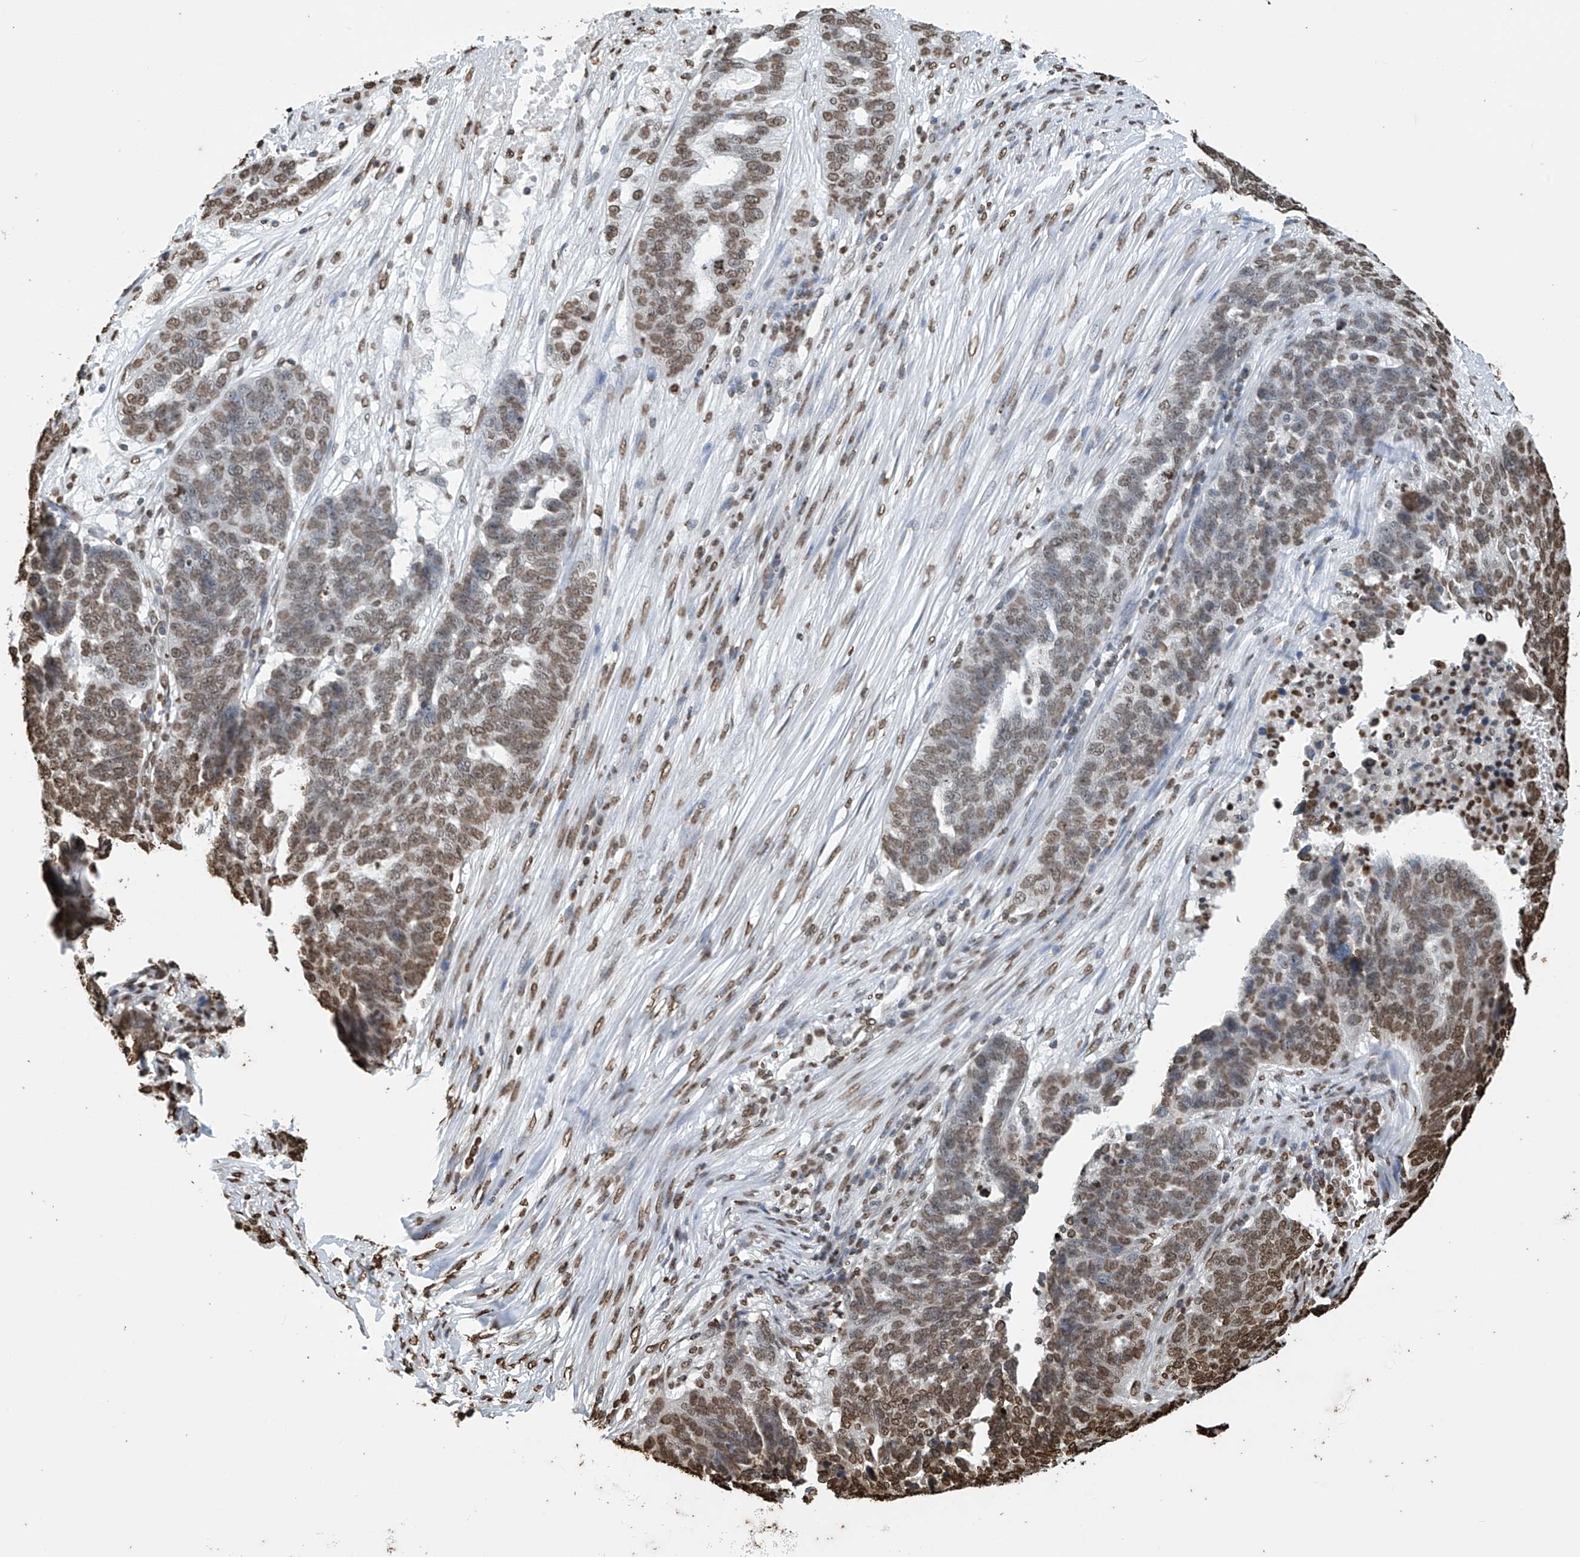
{"staining": {"intensity": "moderate", "quantity": "25%-75%", "location": "nuclear"}, "tissue": "ovarian cancer", "cell_type": "Tumor cells", "image_type": "cancer", "snomed": [{"axis": "morphology", "description": "Cystadenocarcinoma, serous, NOS"}, {"axis": "topography", "description": "Ovary"}], "caption": "Brown immunohistochemical staining in ovarian serous cystadenocarcinoma reveals moderate nuclear positivity in approximately 25%-75% of tumor cells.", "gene": "DPPA2", "patient": {"sex": "female", "age": 59}}